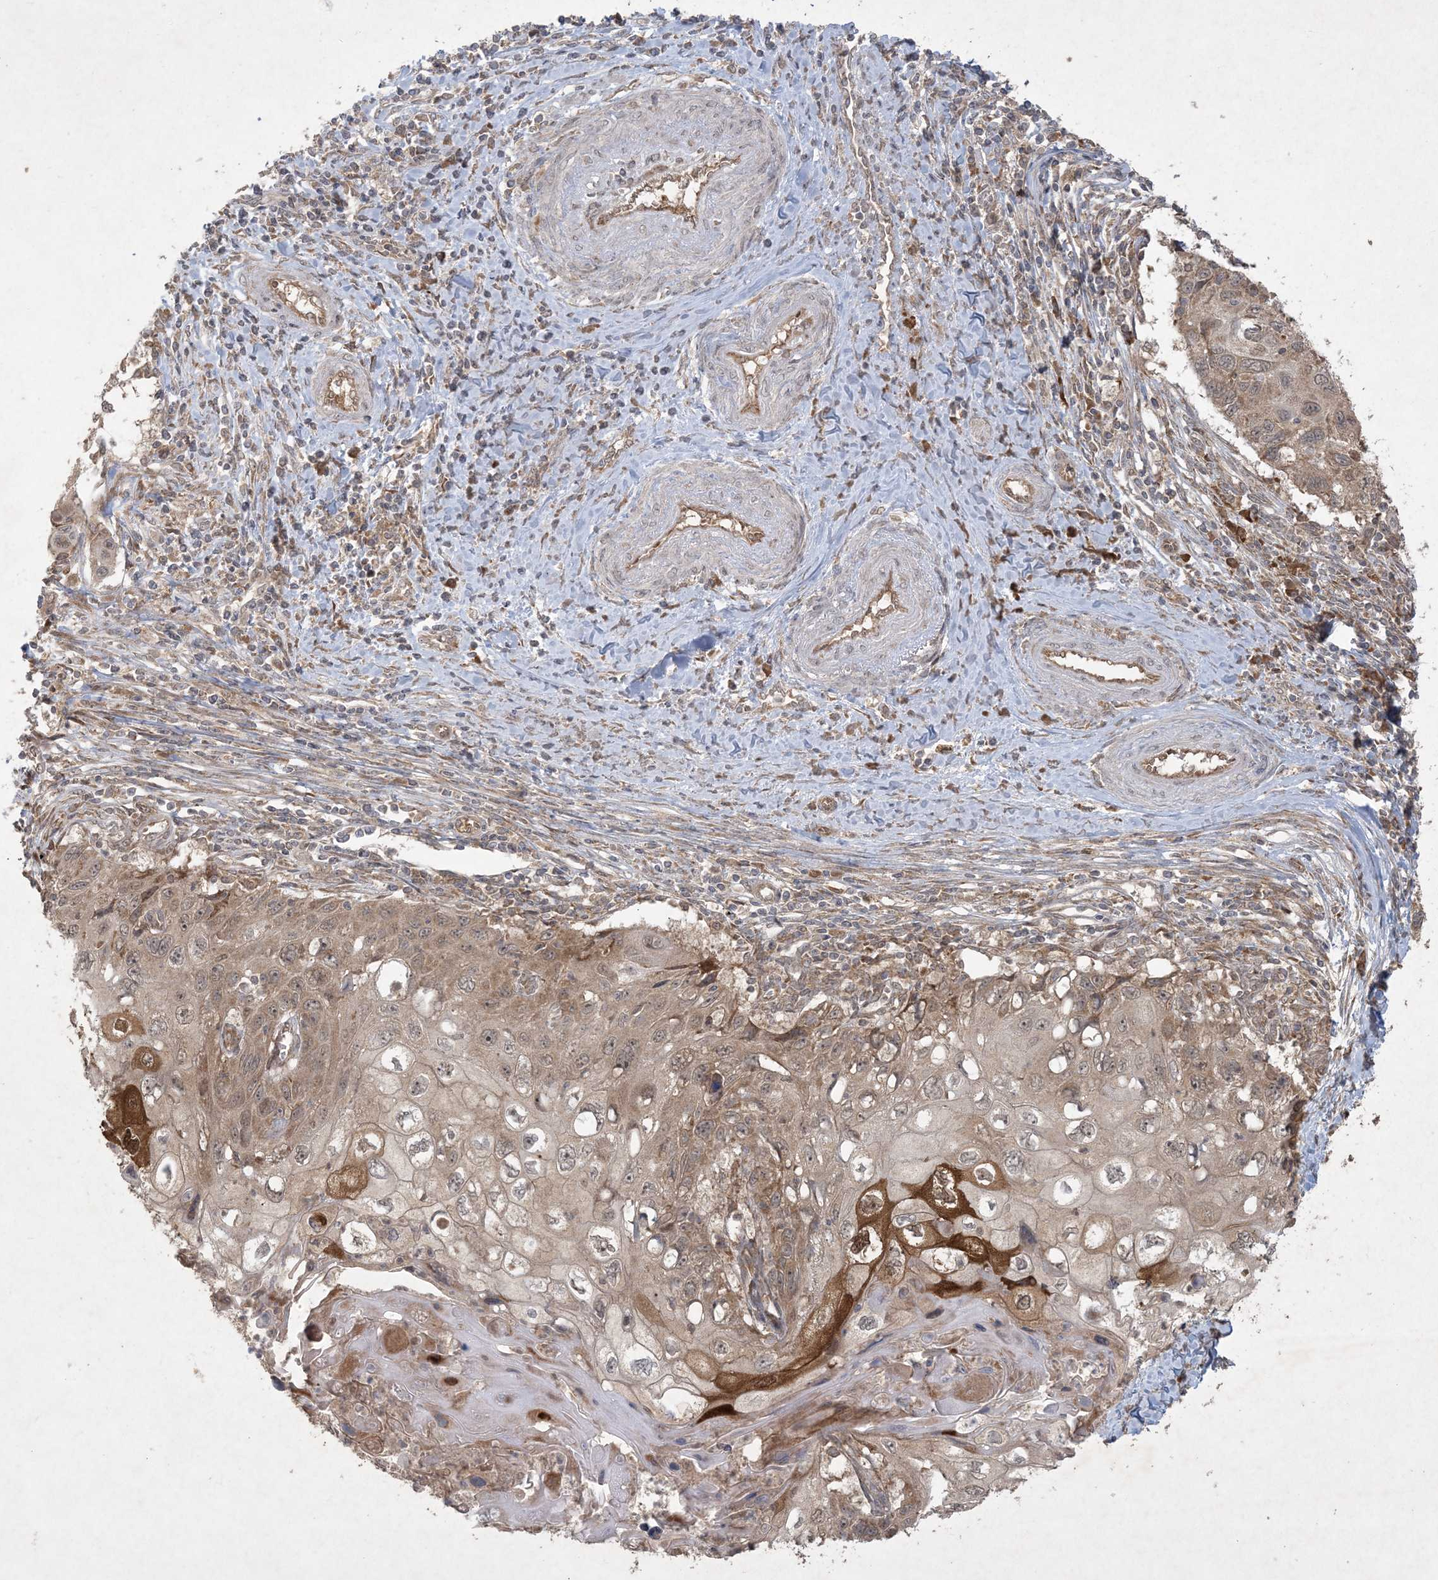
{"staining": {"intensity": "moderate", "quantity": ">75%", "location": "cytoplasmic/membranous,nuclear"}, "tissue": "cervical cancer", "cell_type": "Tumor cells", "image_type": "cancer", "snomed": [{"axis": "morphology", "description": "Squamous cell carcinoma, NOS"}, {"axis": "topography", "description": "Cervix"}], "caption": "Immunohistochemical staining of human cervical cancer reveals moderate cytoplasmic/membranous and nuclear protein positivity in approximately >75% of tumor cells. The staining was performed using DAB (3,3'-diaminobenzidine) to visualize the protein expression in brown, while the nuclei were stained in blue with hematoxylin (Magnification: 20x).", "gene": "NRBP2", "patient": {"sex": "female", "age": 70}}